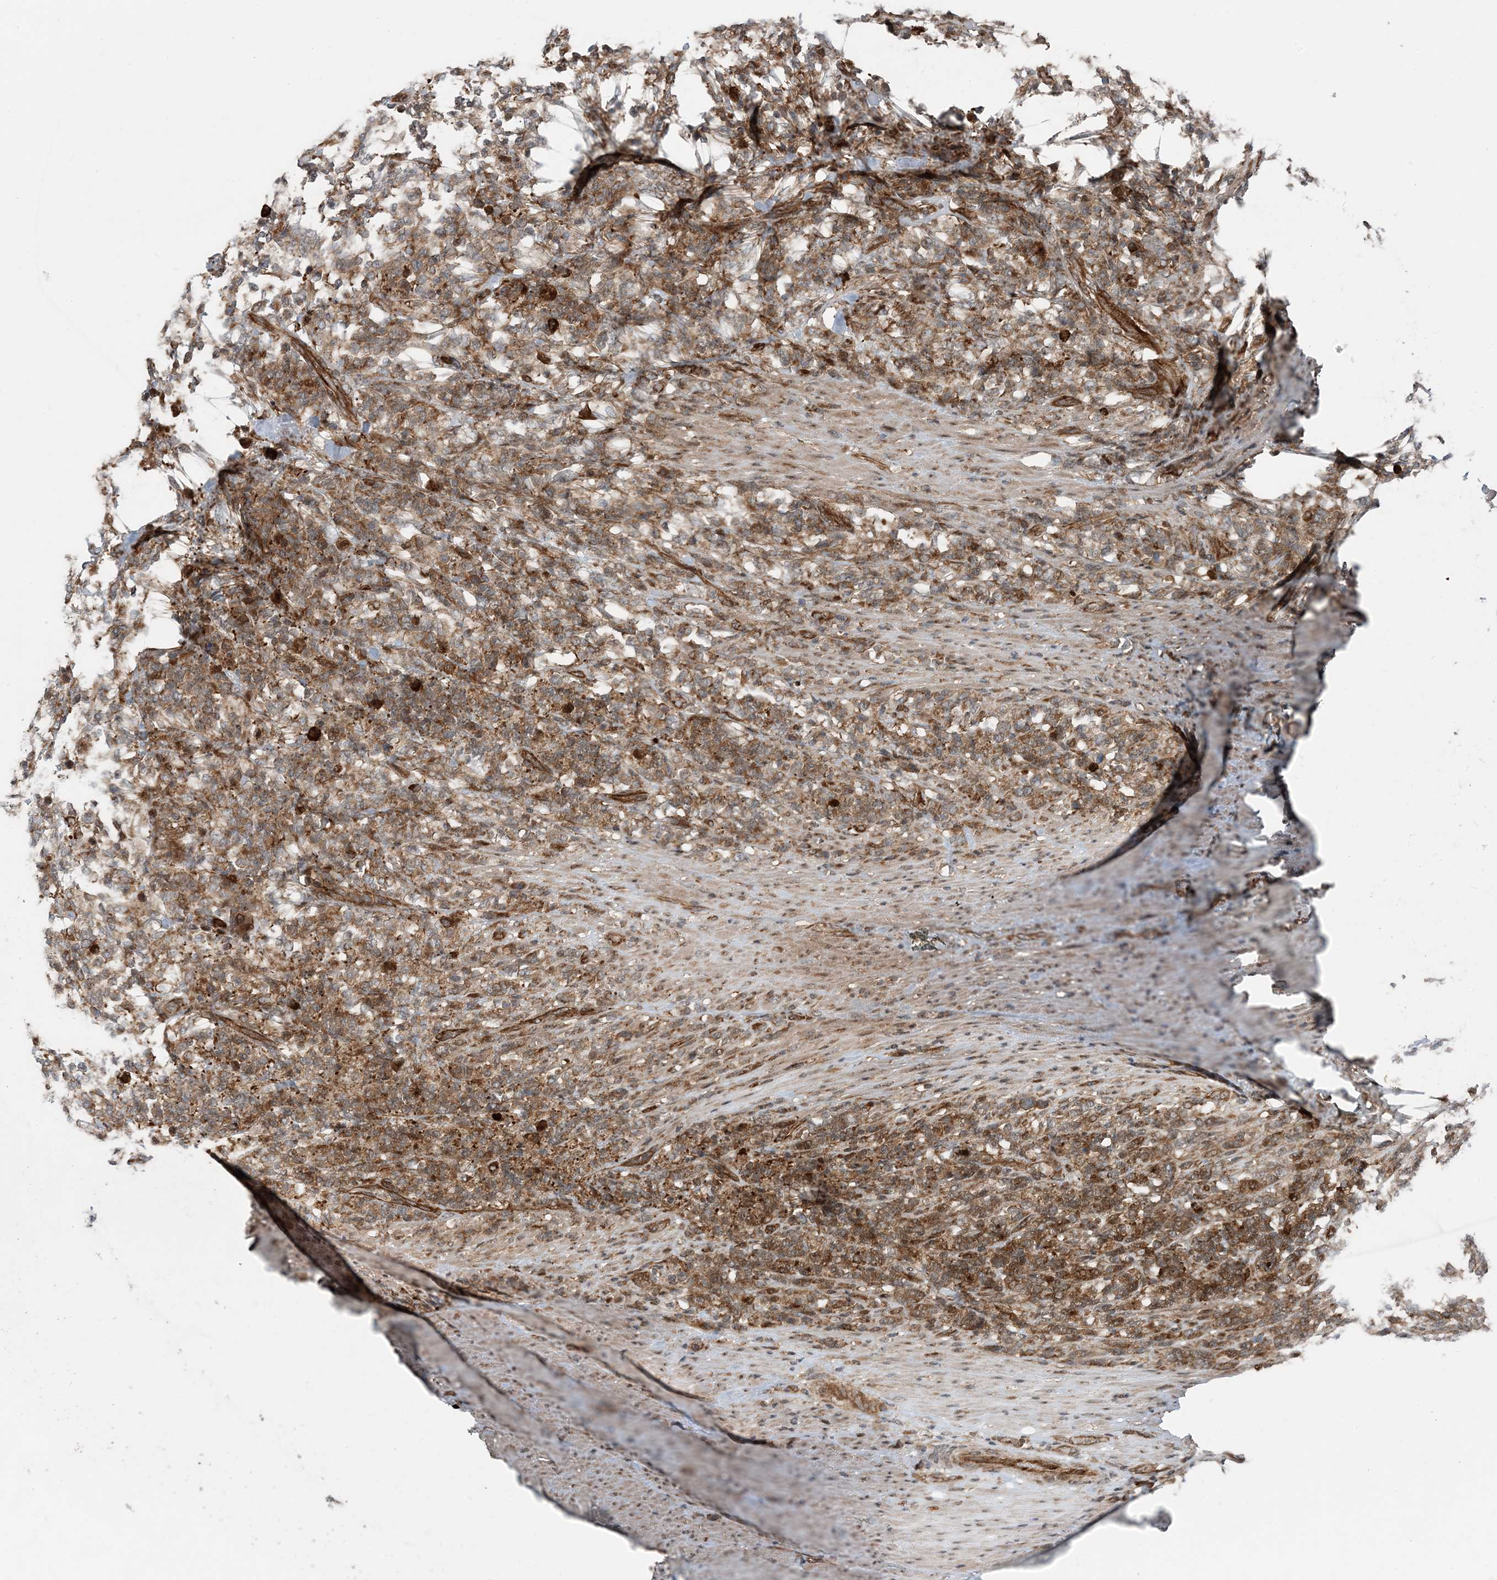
{"staining": {"intensity": "weak", "quantity": ">75%", "location": "cytoplasmic/membranous"}, "tissue": "lymphoma", "cell_type": "Tumor cells", "image_type": "cancer", "snomed": [{"axis": "morphology", "description": "Malignant lymphoma, non-Hodgkin's type, High grade"}, {"axis": "topography", "description": "Soft tissue"}], "caption": "Weak cytoplasmic/membranous protein positivity is seen in approximately >75% of tumor cells in malignant lymphoma, non-Hodgkin's type (high-grade). The staining was performed using DAB (3,3'-diaminobenzidine) to visualize the protein expression in brown, while the nuclei were stained in blue with hematoxylin (Magnification: 20x).", "gene": "EDEM2", "patient": {"sex": "male", "age": 18}}